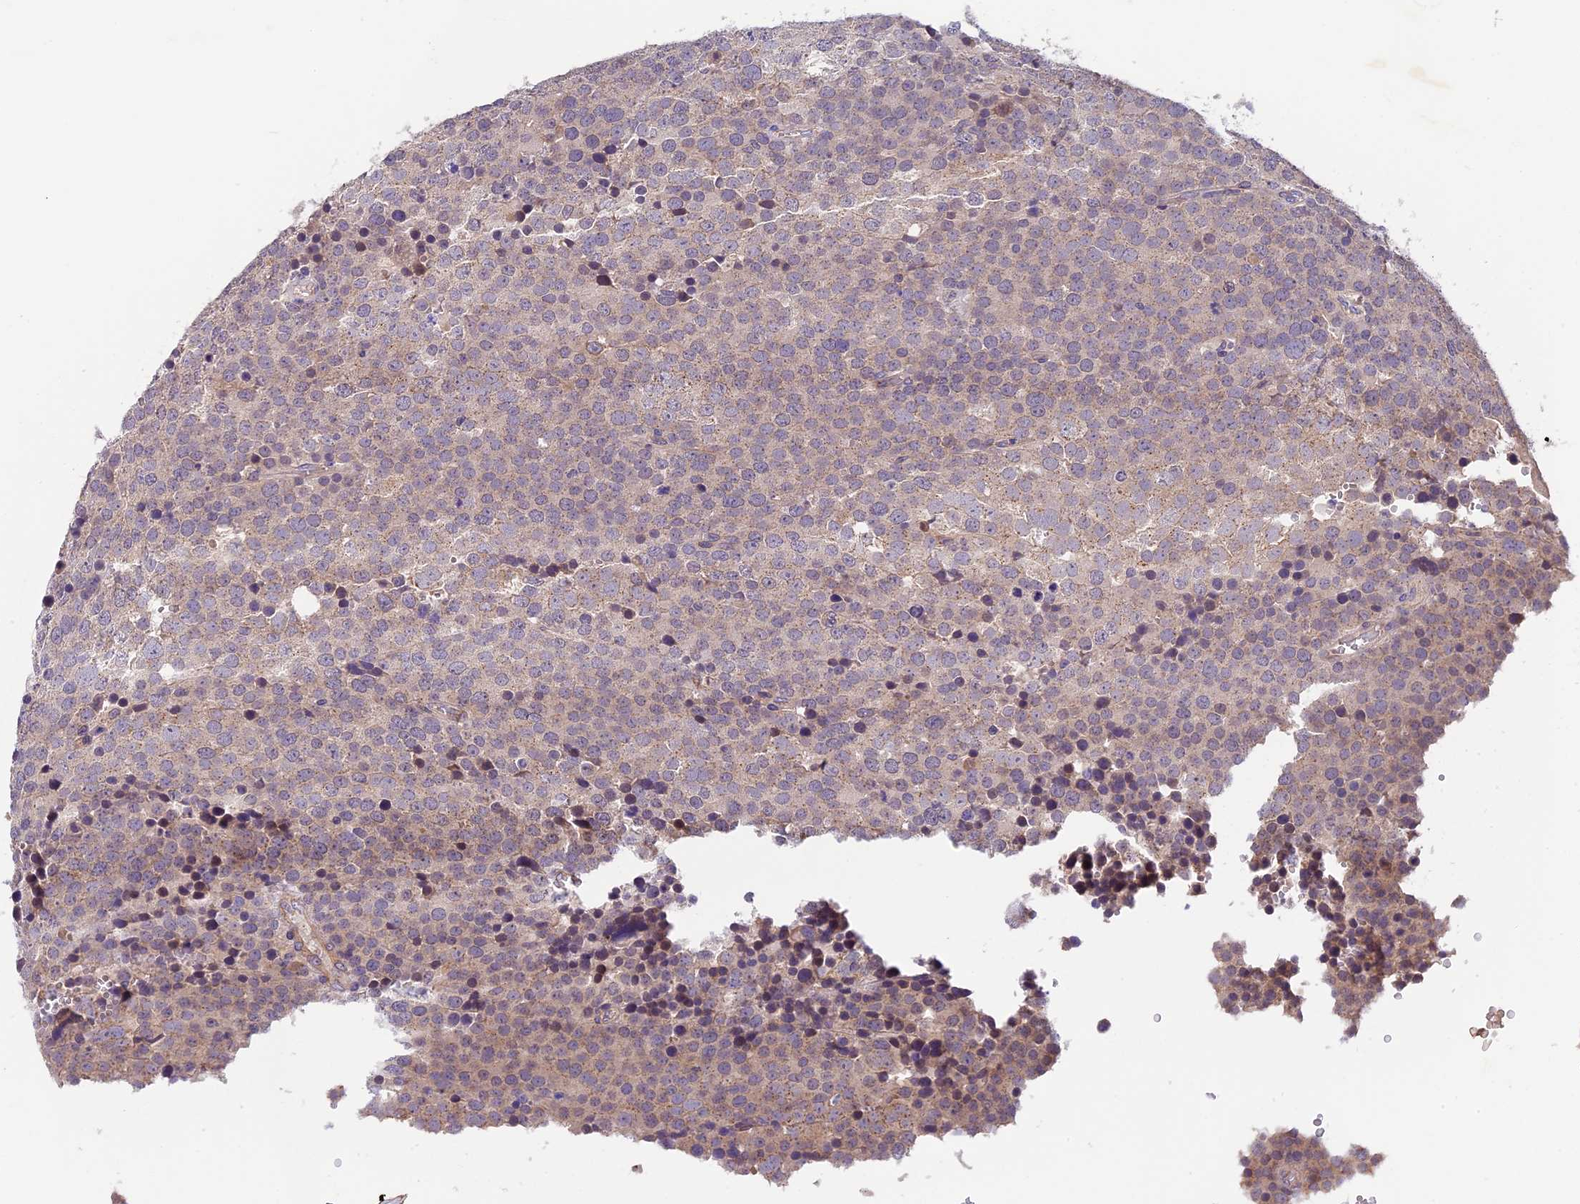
{"staining": {"intensity": "weak", "quantity": "25%-75%", "location": "cytoplasmic/membranous"}, "tissue": "testis cancer", "cell_type": "Tumor cells", "image_type": "cancer", "snomed": [{"axis": "morphology", "description": "Seminoma, NOS"}, {"axis": "topography", "description": "Testis"}], "caption": "This histopathology image shows immunohistochemistry staining of testis seminoma, with low weak cytoplasmic/membranous staining in approximately 25%-75% of tumor cells.", "gene": "COPE", "patient": {"sex": "male", "age": 71}}